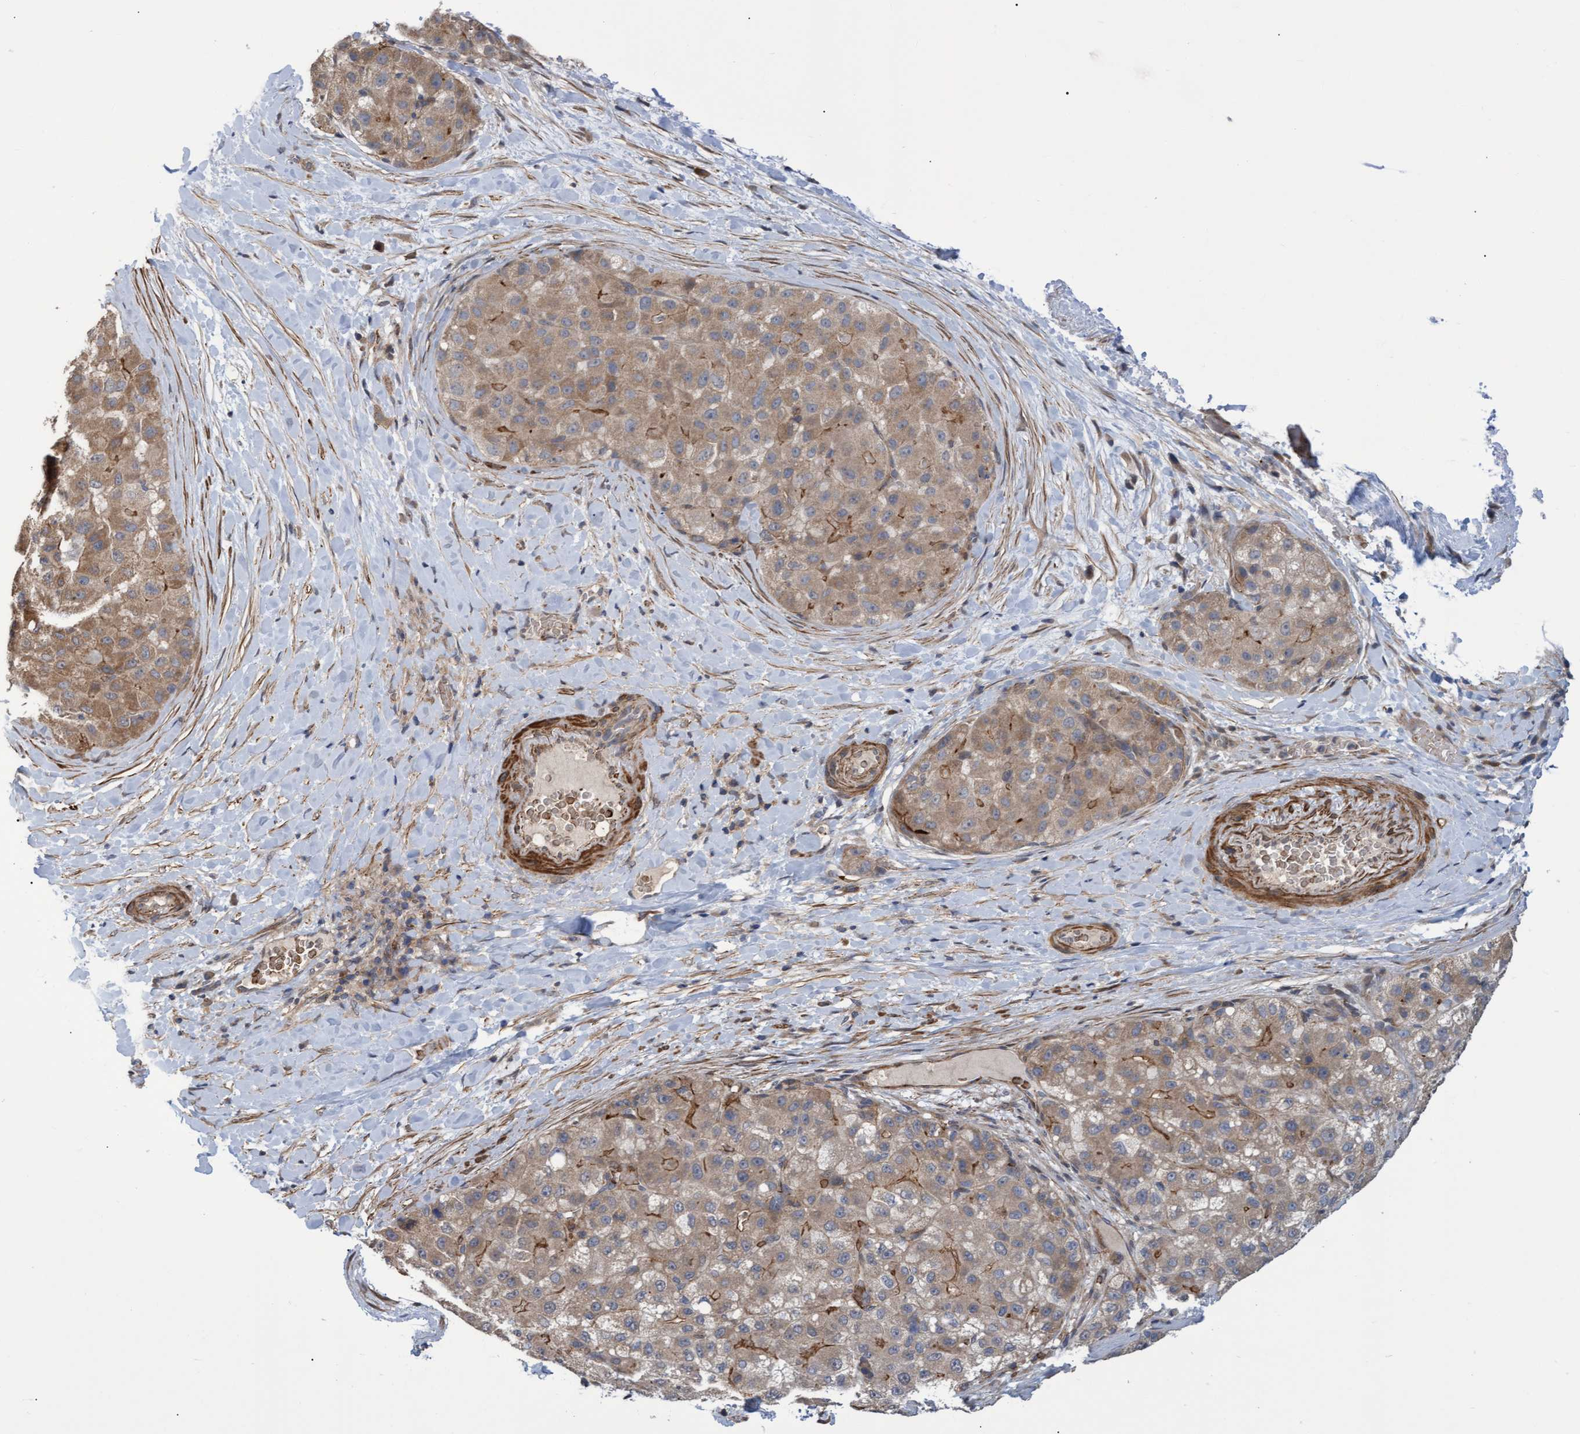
{"staining": {"intensity": "weak", "quantity": ">75%", "location": "cytoplasmic/membranous"}, "tissue": "liver cancer", "cell_type": "Tumor cells", "image_type": "cancer", "snomed": [{"axis": "morphology", "description": "Carcinoma, Hepatocellular, NOS"}, {"axis": "topography", "description": "Liver"}], "caption": "An image showing weak cytoplasmic/membranous expression in about >75% of tumor cells in liver cancer (hepatocellular carcinoma), as visualized by brown immunohistochemical staining.", "gene": "NAA15", "patient": {"sex": "male", "age": 80}}